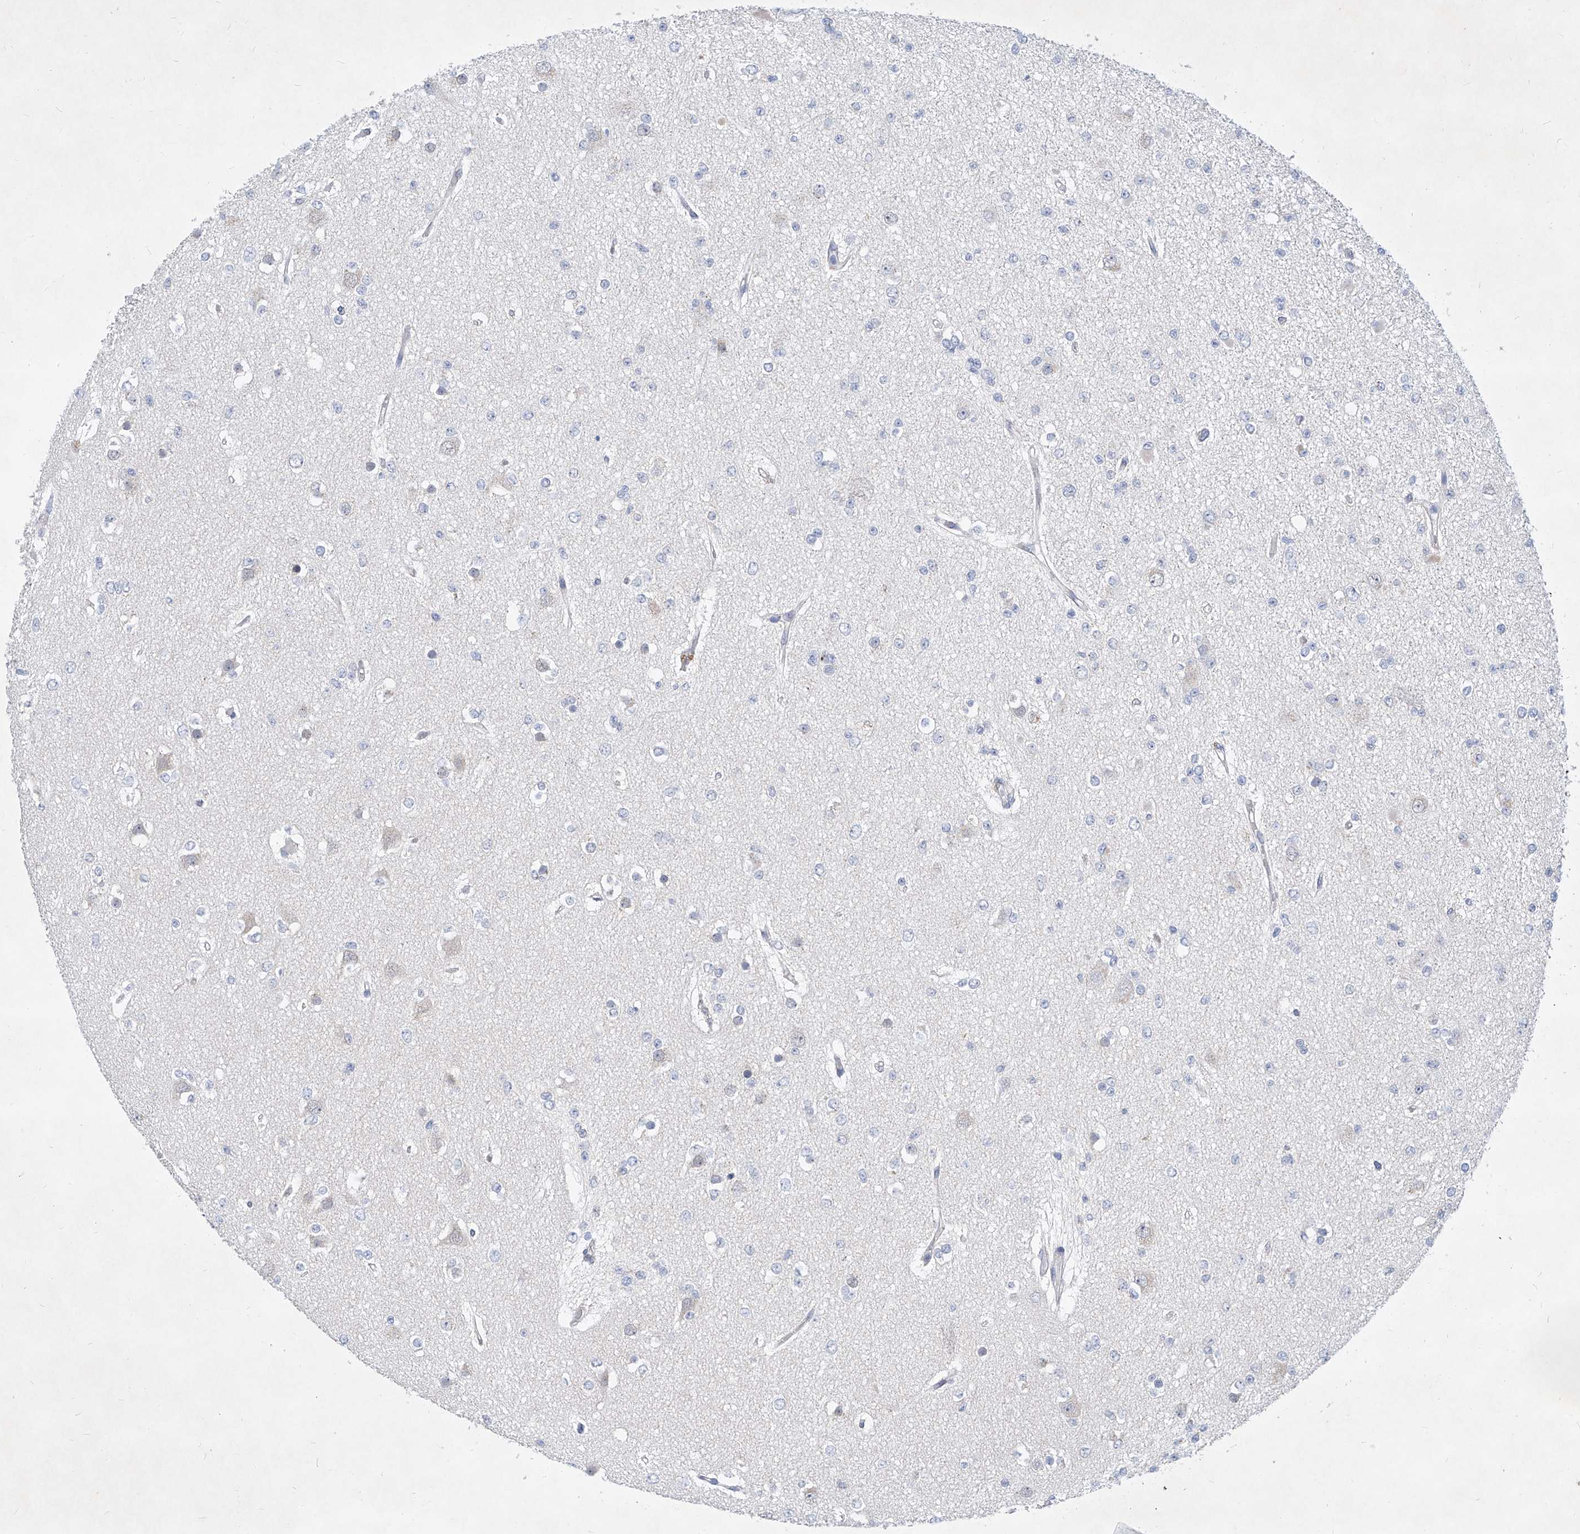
{"staining": {"intensity": "negative", "quantity": "none", "location": "none"}, "tissue": "glioma", "cell_type": "Tumor cells", "image_type": "cancer", "snomed": [{"axis": "morphology", "description": "Glioma, malignant, Low grade"}, {"axis": "topography", "description": "Brain"}], "caption": "Tumor cells show no significant staining in malignant low-grade glioma.", "gene": "MX2", "patient": {"sex": "female", "age": 22}}